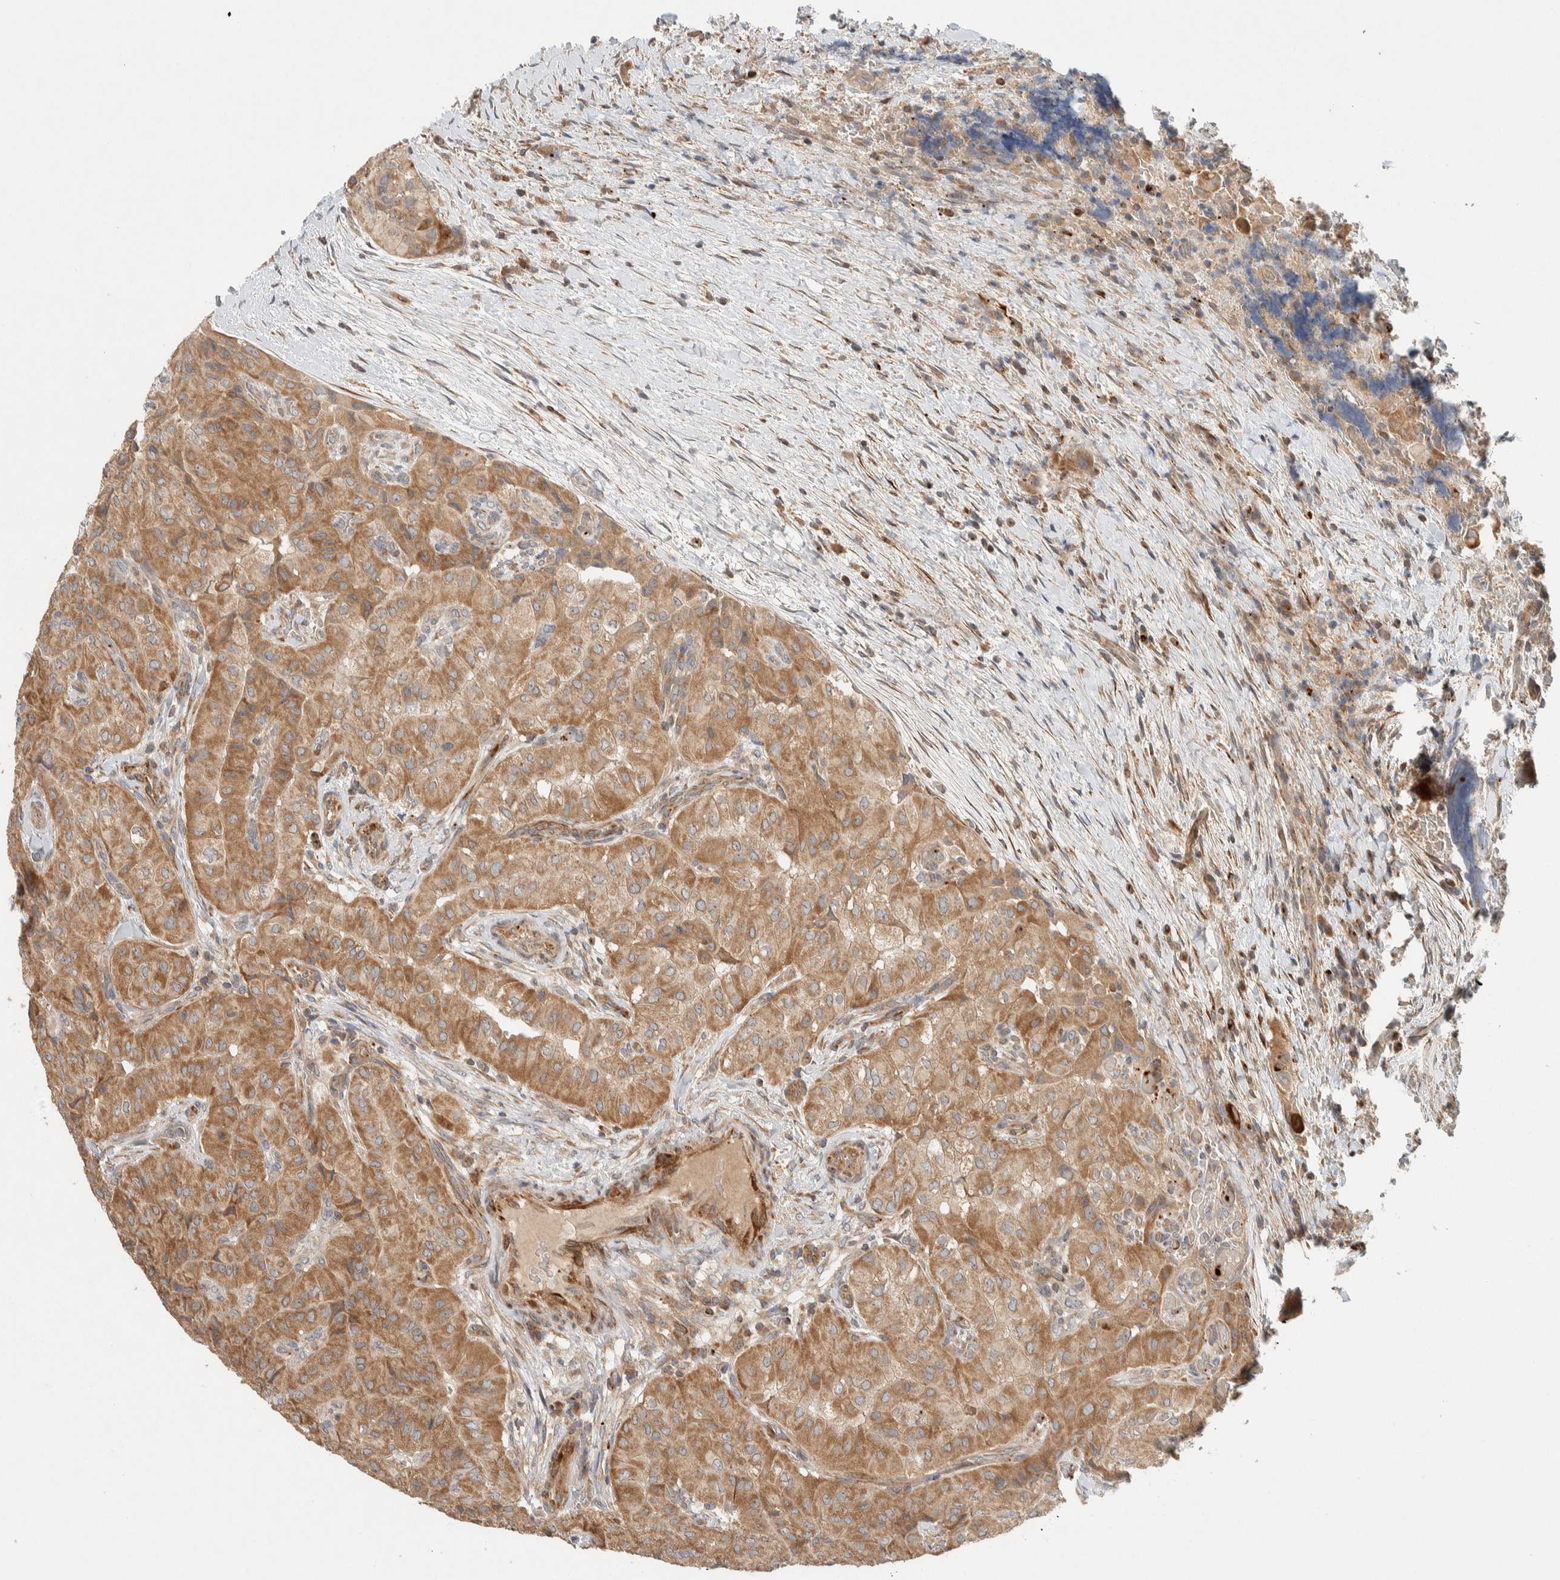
{"staining": {"intensity": "moderate", "quantity": ">75%", "location": "cytoplasmic/membranous"}, "tissue": "thyroid cancer", "cell_type": "Tumor cells", "image_type": "cancer", "snomed": [{"axis": "morphology", "description": "Papillary adenocarcinoma, NOS"}, {"axis": "topography", "description": "Thyroid gland"}], "caption": "A brown stain shows moderate cytoplasmic/membranous staining of a protein in human thyroid papillary adenocarcinoma tumor cells.", "gene": "KIF9", "patient": {"sex": "female", "age": 59}}